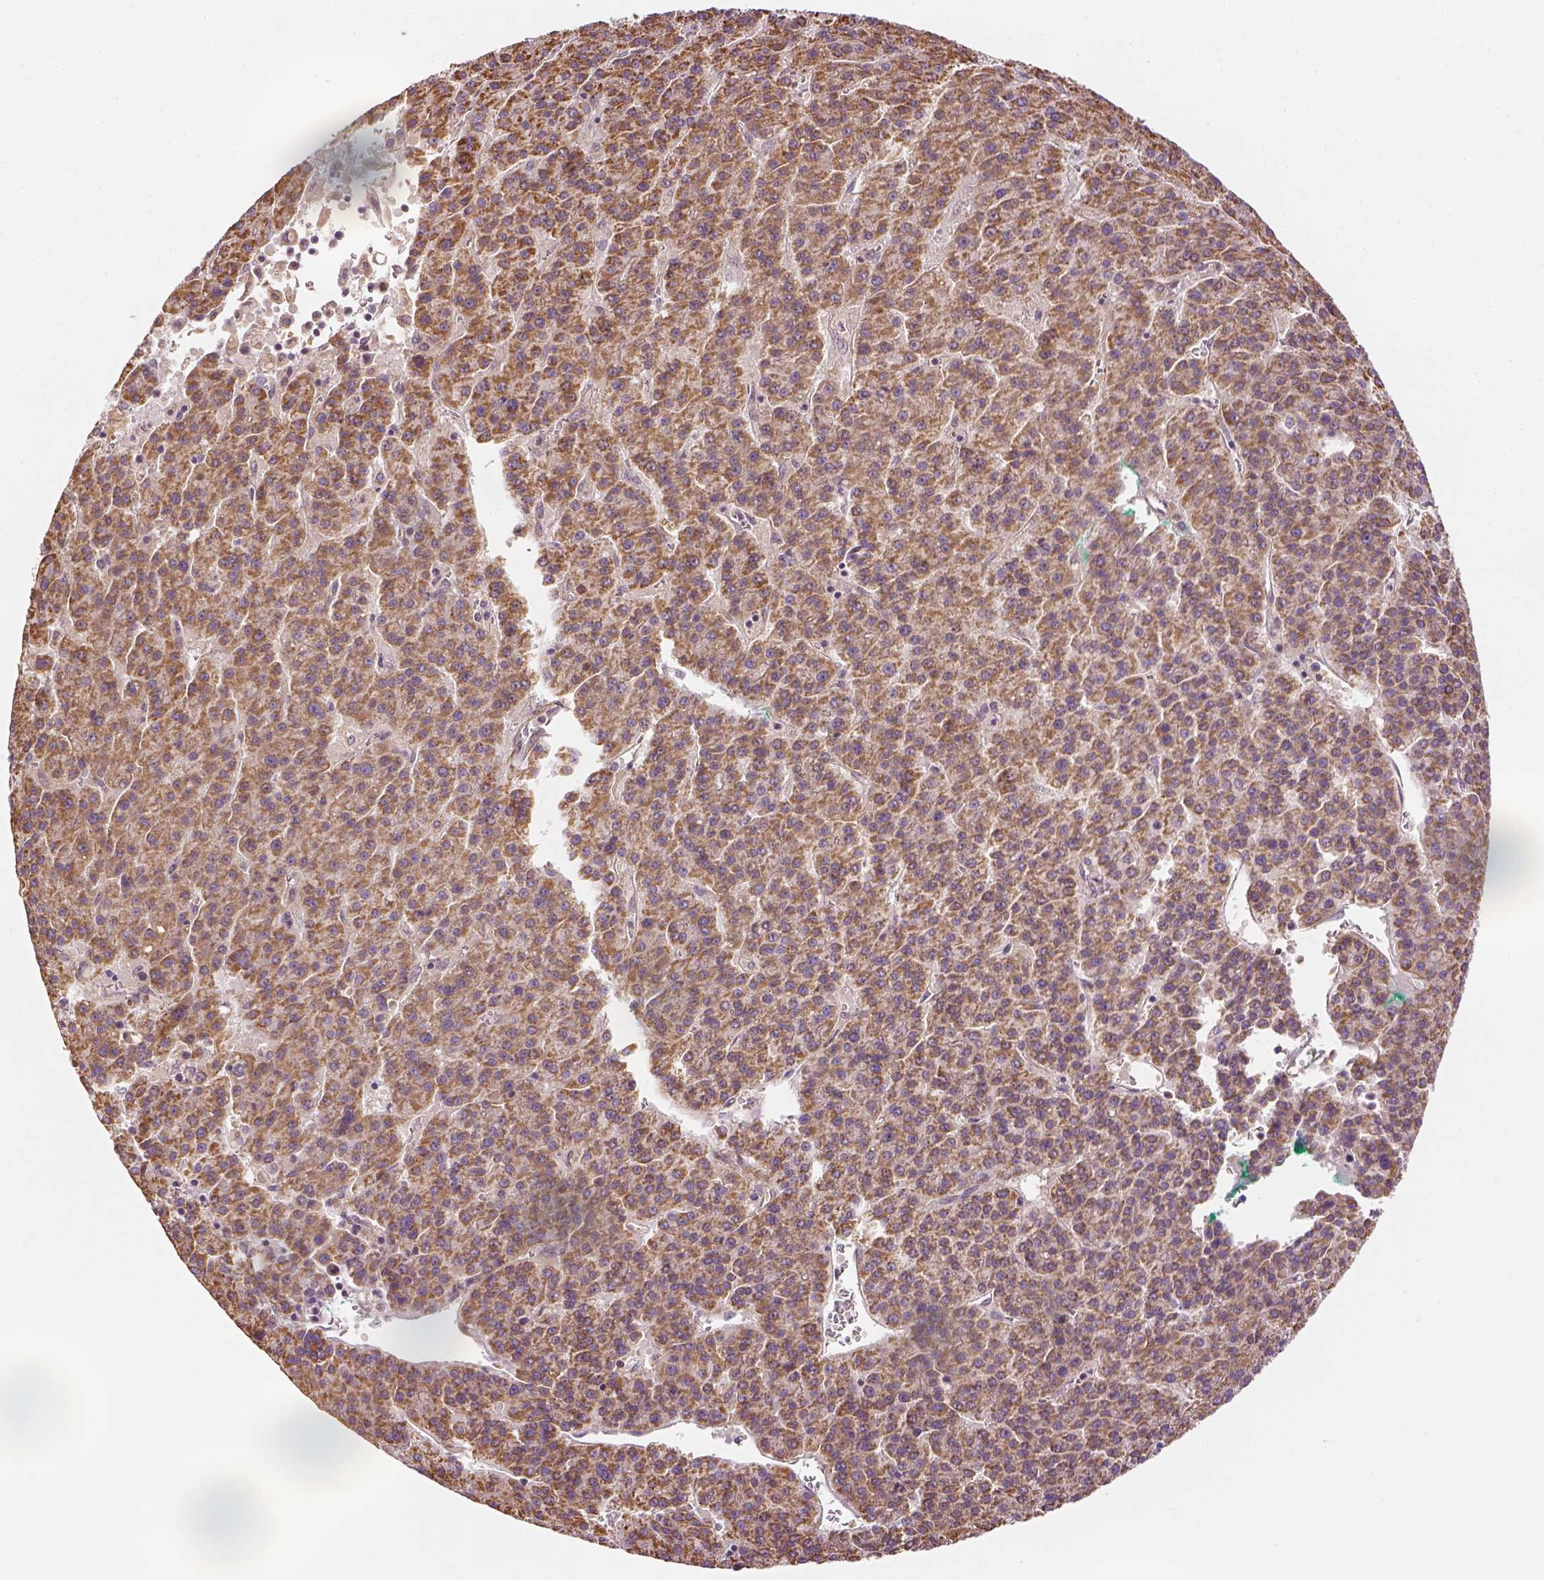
{"staining": {"intensity": "moderate", "quantity": ">75%", "location": "cytoplasmic/membranous"}, "tissue": "liver cancer", "cell_type": "Tumor cells", "image_type": "cancer", "snomed": [{"axis": "morphology", "description": "Carcinoma, Hepatocellular, NOS"}, {"axis": "topography", "description": "Liver"}], "caption": "Immunohistochemistry histopathology image of human liver cancer (hepatocellular carcinoma) stained for a protein (brown), which exhibits medium levels of moderate cytoplasmic/membranous expression in about >75% of tumor cells.", "gene": "PAIP1", "patient": {"sex": "female", "age": 58}}